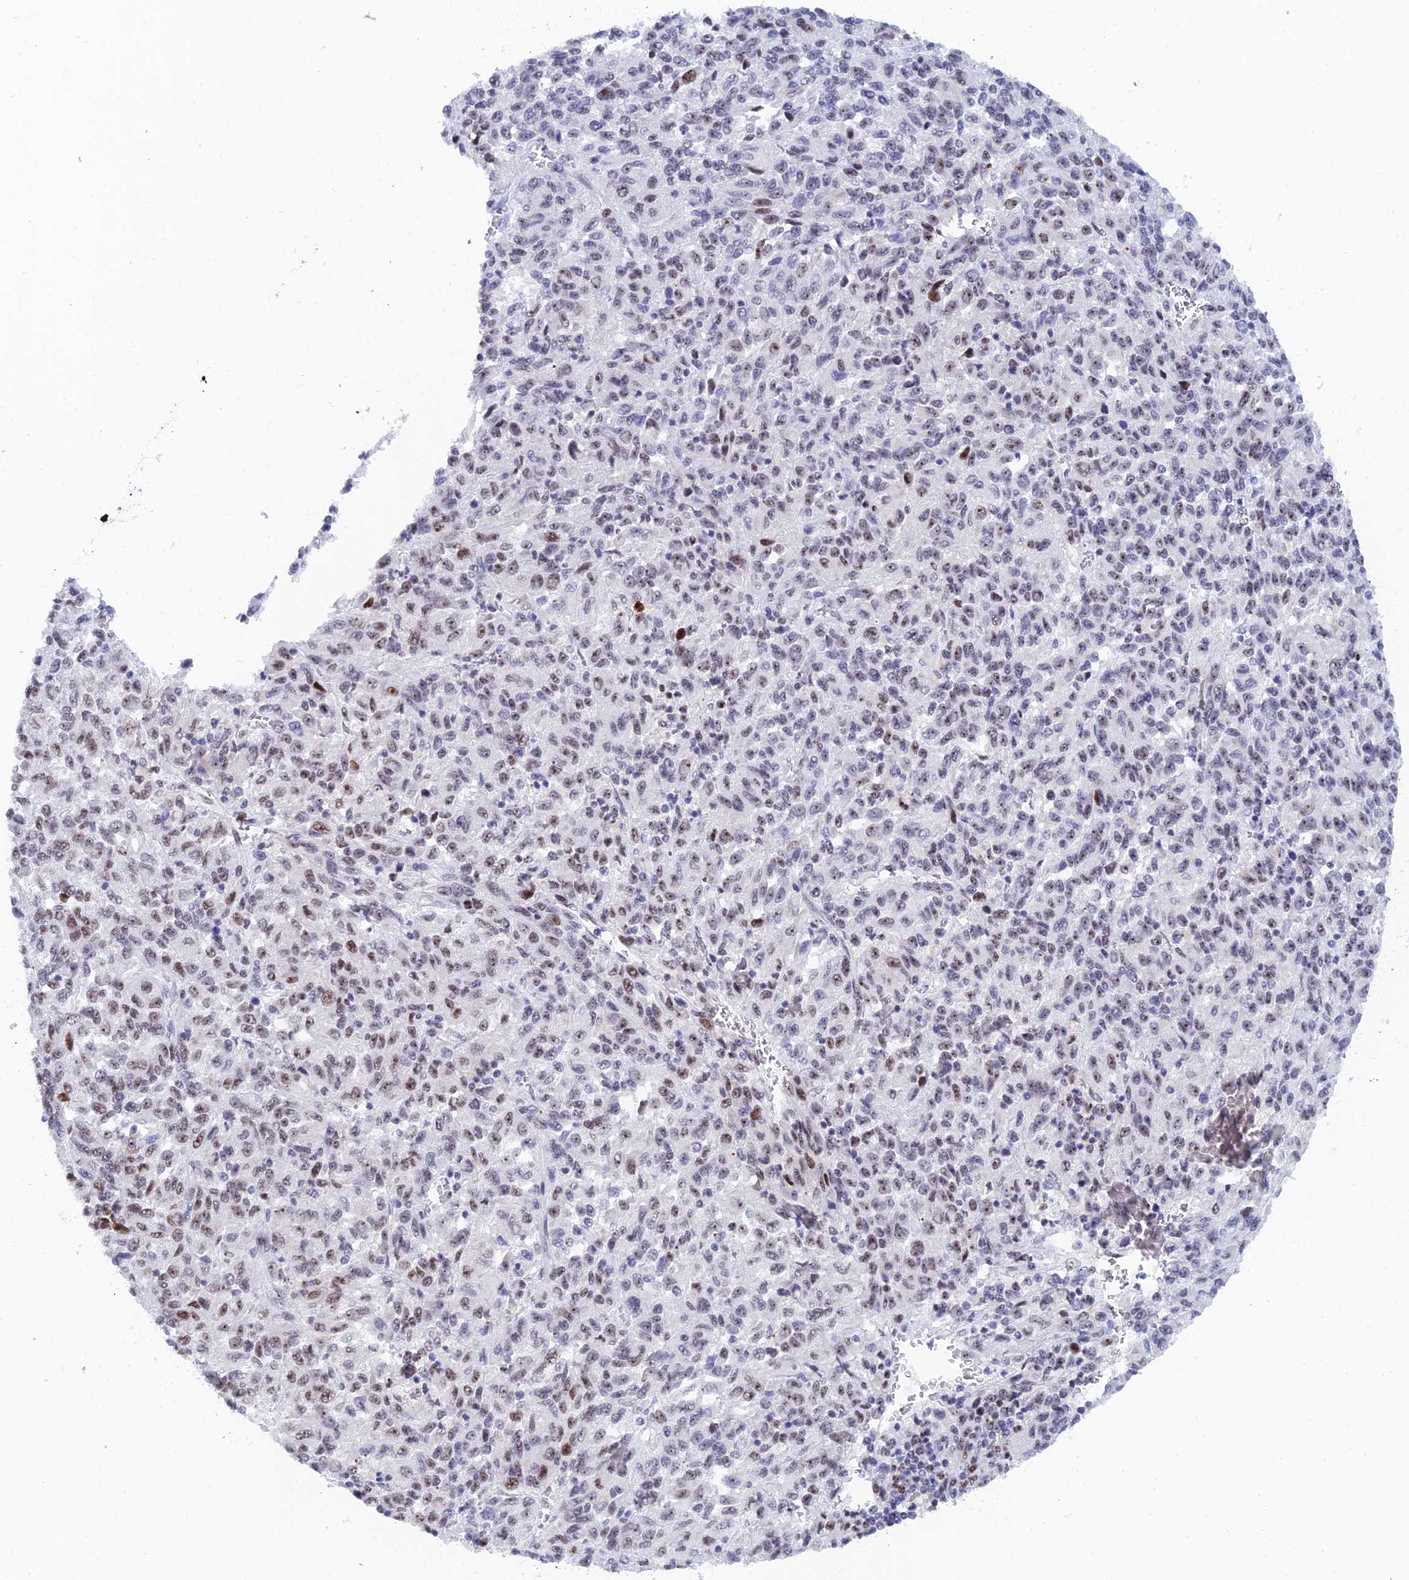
{"staining": {"intensity": "moderate", "quantity": "25%-75%", "location": "nuclear"}, "tissue": "melanoma", "cell_type": "Tumor cells", "image_type": "cancer", "snomed": [{"axis": "morphology", "description": "Malignant melanoma, Metastatic site"}, {"axis": "topography", "description": "Lung"}], "caption": "A medium amount of moderate nuclear expression is appreciated in approximately 25%-75% of tumor cells in malignant melanoma (metastatic site) tissue.", "gene": "RSL1D1", "patient": {"sex": "male", "age": 64}}